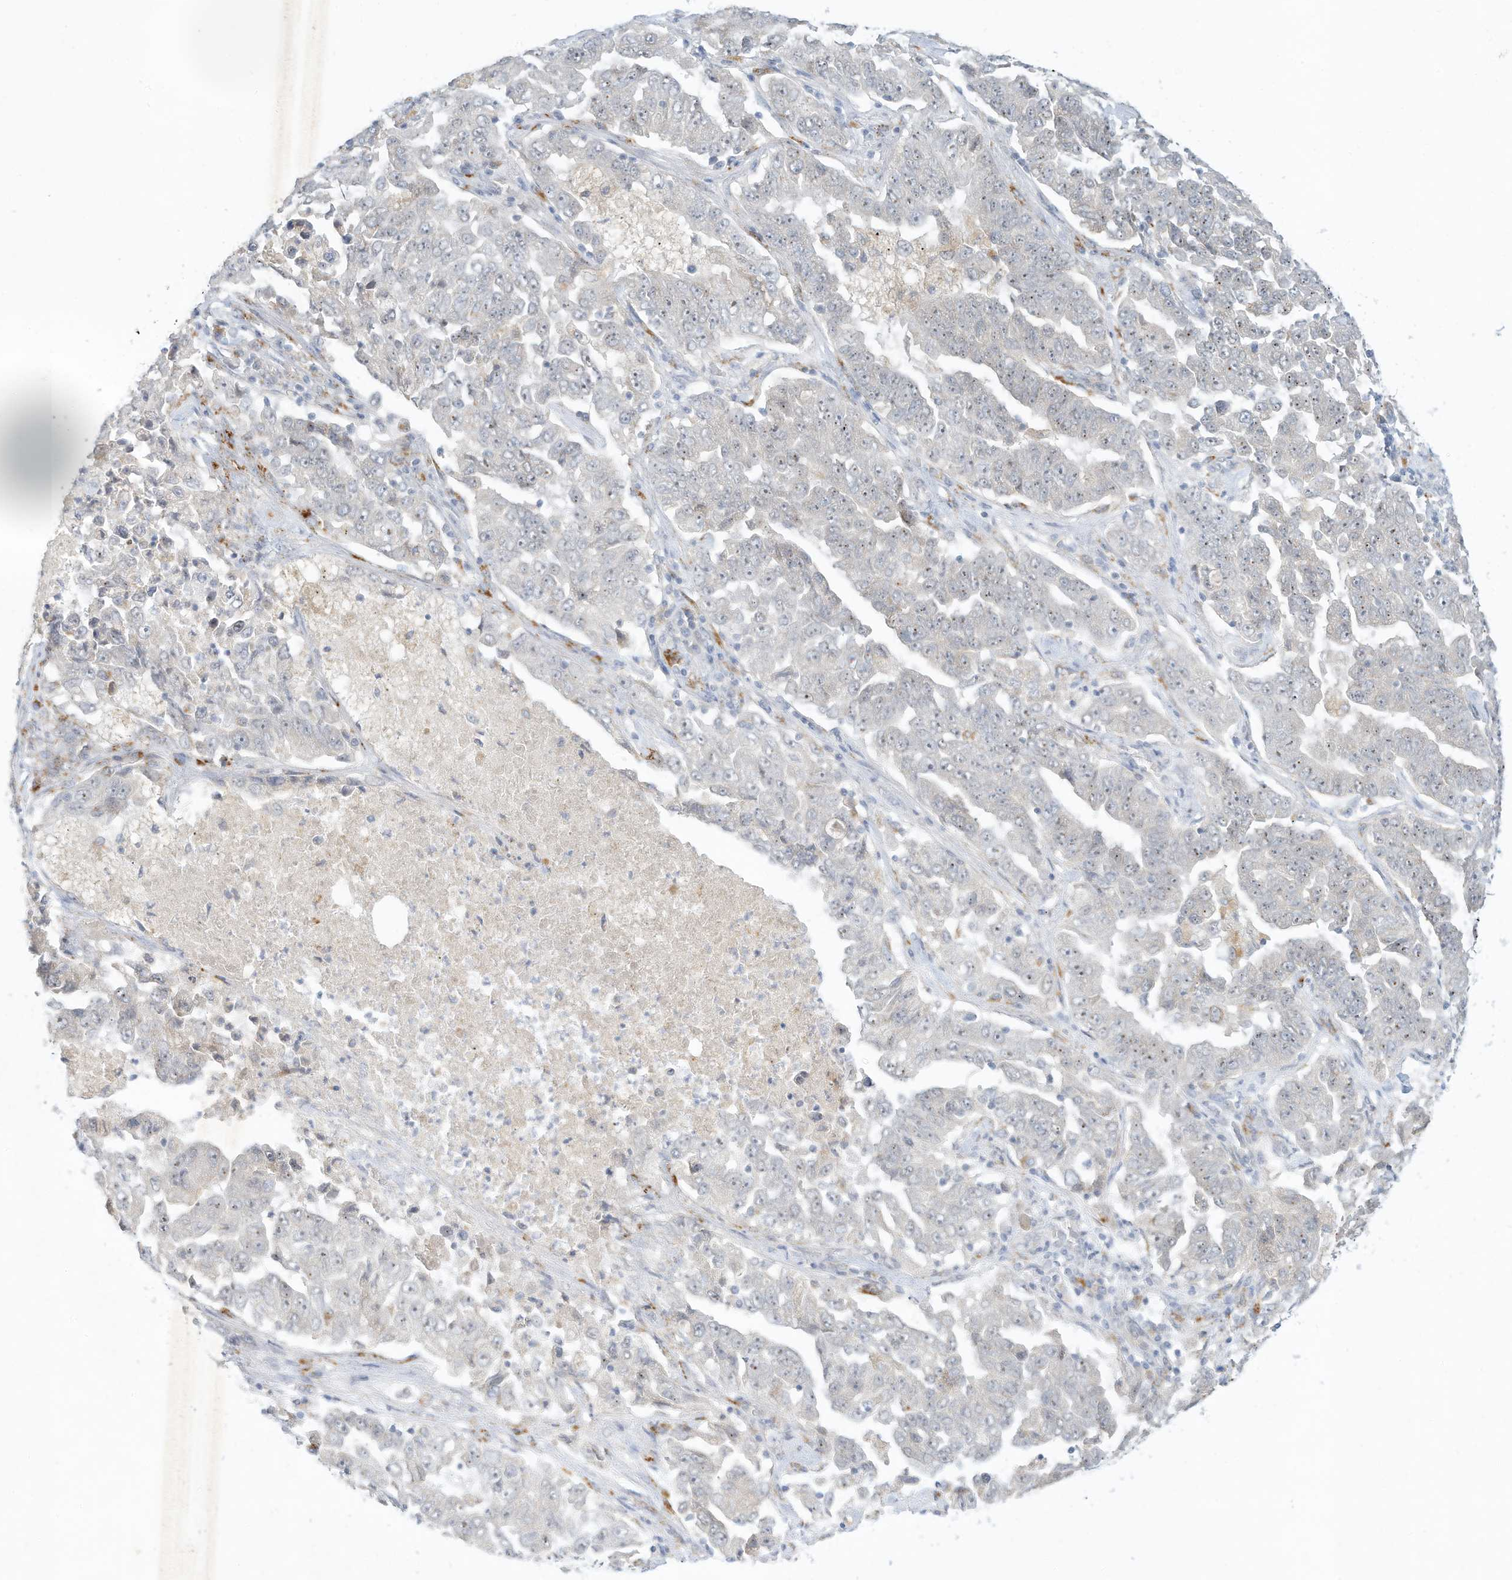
{"staining": {"intensity": "negative", "quantity": "none", "location": "none"}, "tissue": "lung cancer", "cell_type": "Tumor cells", "image_type": "cancer", "snomed": [{"axis": "morphology", "description": "Adenocarcinoma, NOS"}, {"axis": "topography", "description": "Lung"}], "caption": "Immunohistochemical staining of adenocarcinoma (lung) shows no significant positivity in tumor cells.", "gene": "PAK6", "patient": {"sex": "female", "age": 51}}